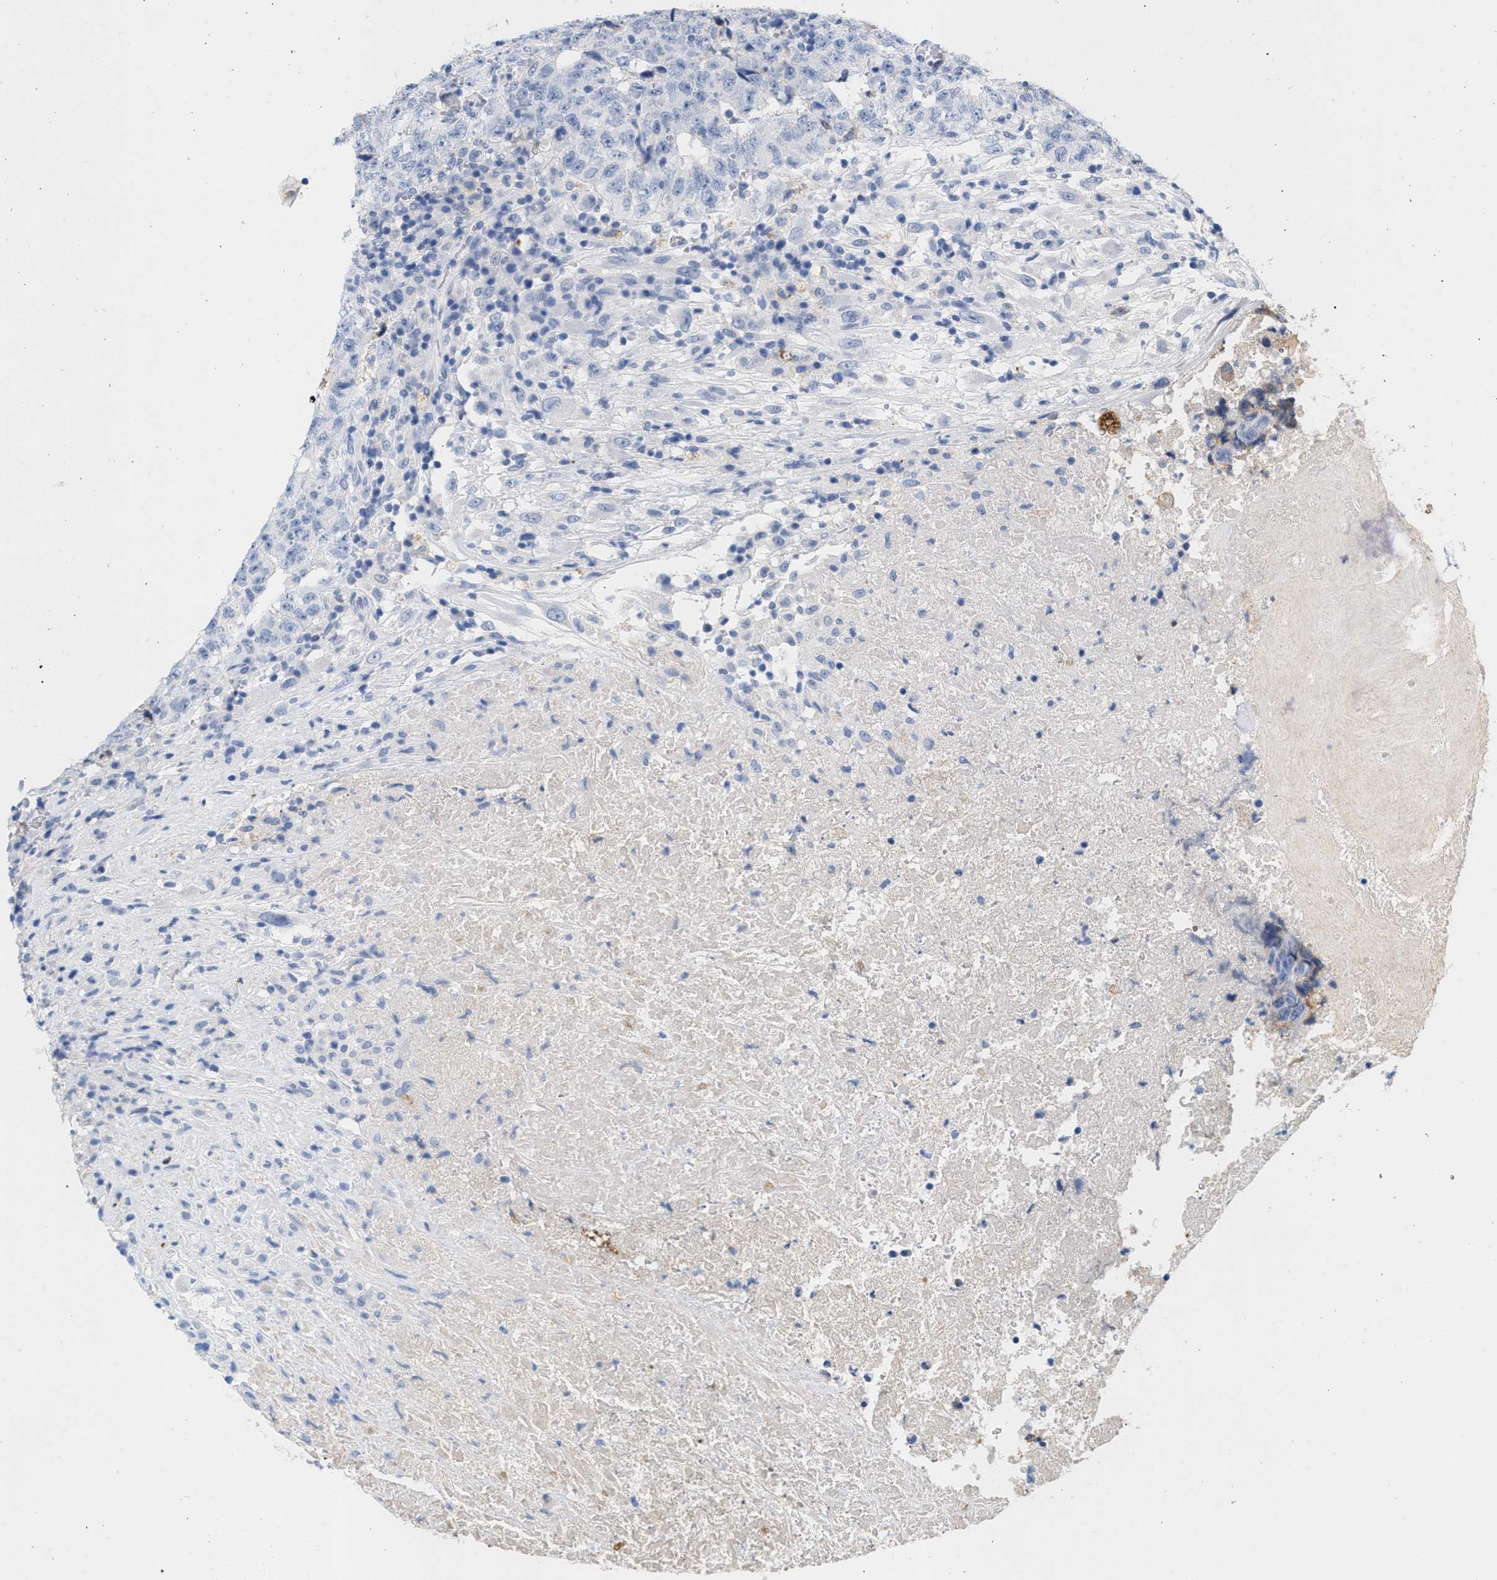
{"staining": {"intensity": "negative", "quantity": "none", "location": "none"}, "tissue": "testis cancer", "cell_type": "Tumor cells", "image_type": "cancer", "snomed": [{"axis": "morphology", "description": "Necrosis, NOS"}, {"axis": "morphology", "description": "Carcinoma, Embryonal, NOS"}, {"axis": "topography", "description": "Testis"}], "caption": "A high-resolution histopathology image shows immunohistochemistry (IHC) staining of embryonal carcinoma (testis), which exhibits no significant expression in tumor cells.", "gene": "APOH", "patient": {"sex": "male", "age": 19}}